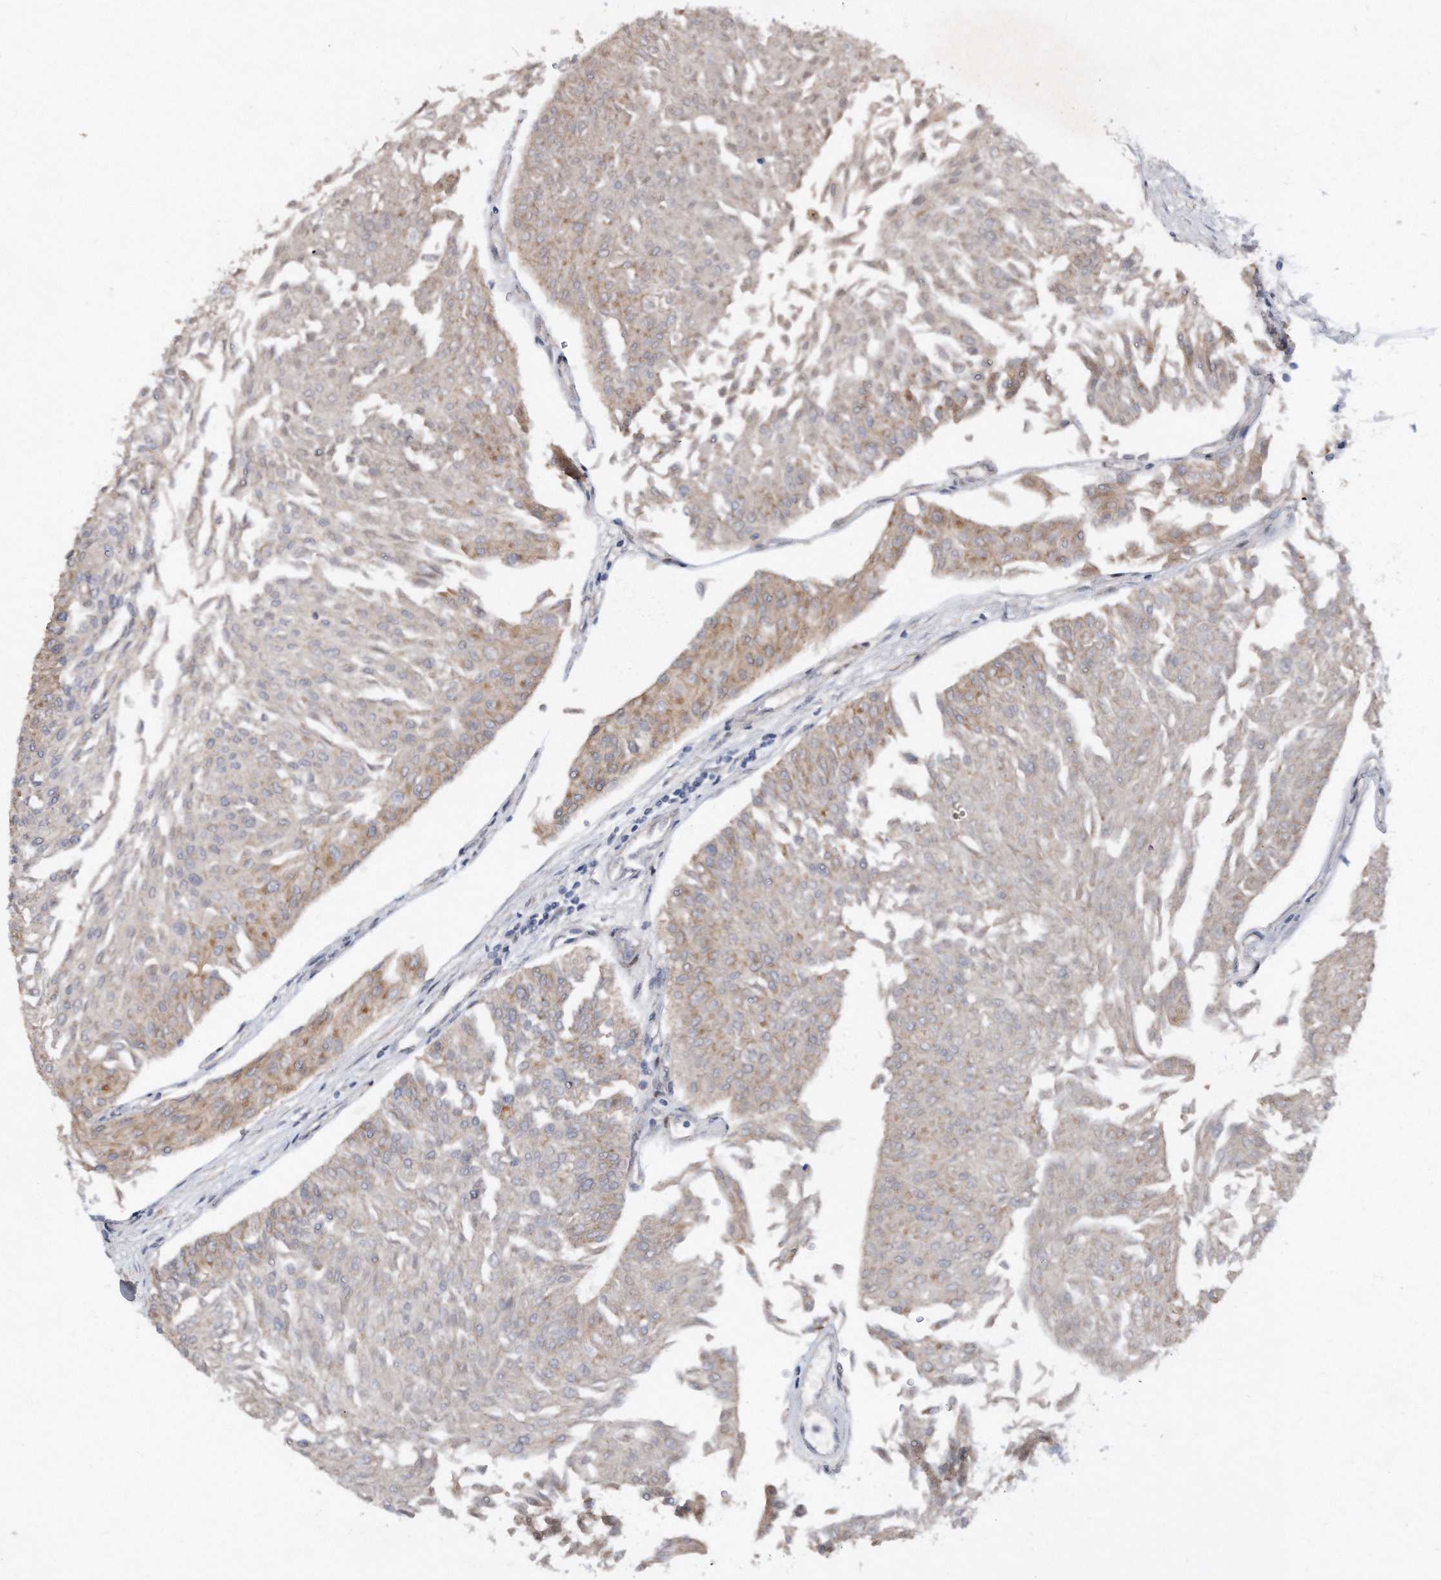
{"staining": {"intensity": "moderate", "quantity": "<25%", "location": "cytoplasmic/membranous"}, "tissue": "urothelial cancer", "cell_type": "Tumor cells", "image_type": "cancer", "snomed": [{"axis": "morphology", "description": "Urothelial carcinoma, Low grade"}, {"axis": "topography", "description": "Urinary bladder"}], "caption": "Urothelial cancer was stained to show a protein in brown. There is low levels of moderate cytoplasmic/membranous expression in approximately <25% of tumor cells. Using DAB (3,3'-diaminobenzidine) (brown) and hematoxylin (blue) stains, captured at high magnification using brightfield microscopy.", "gene": "CDH12", "patient": {"sex": "male", "age": 67}}